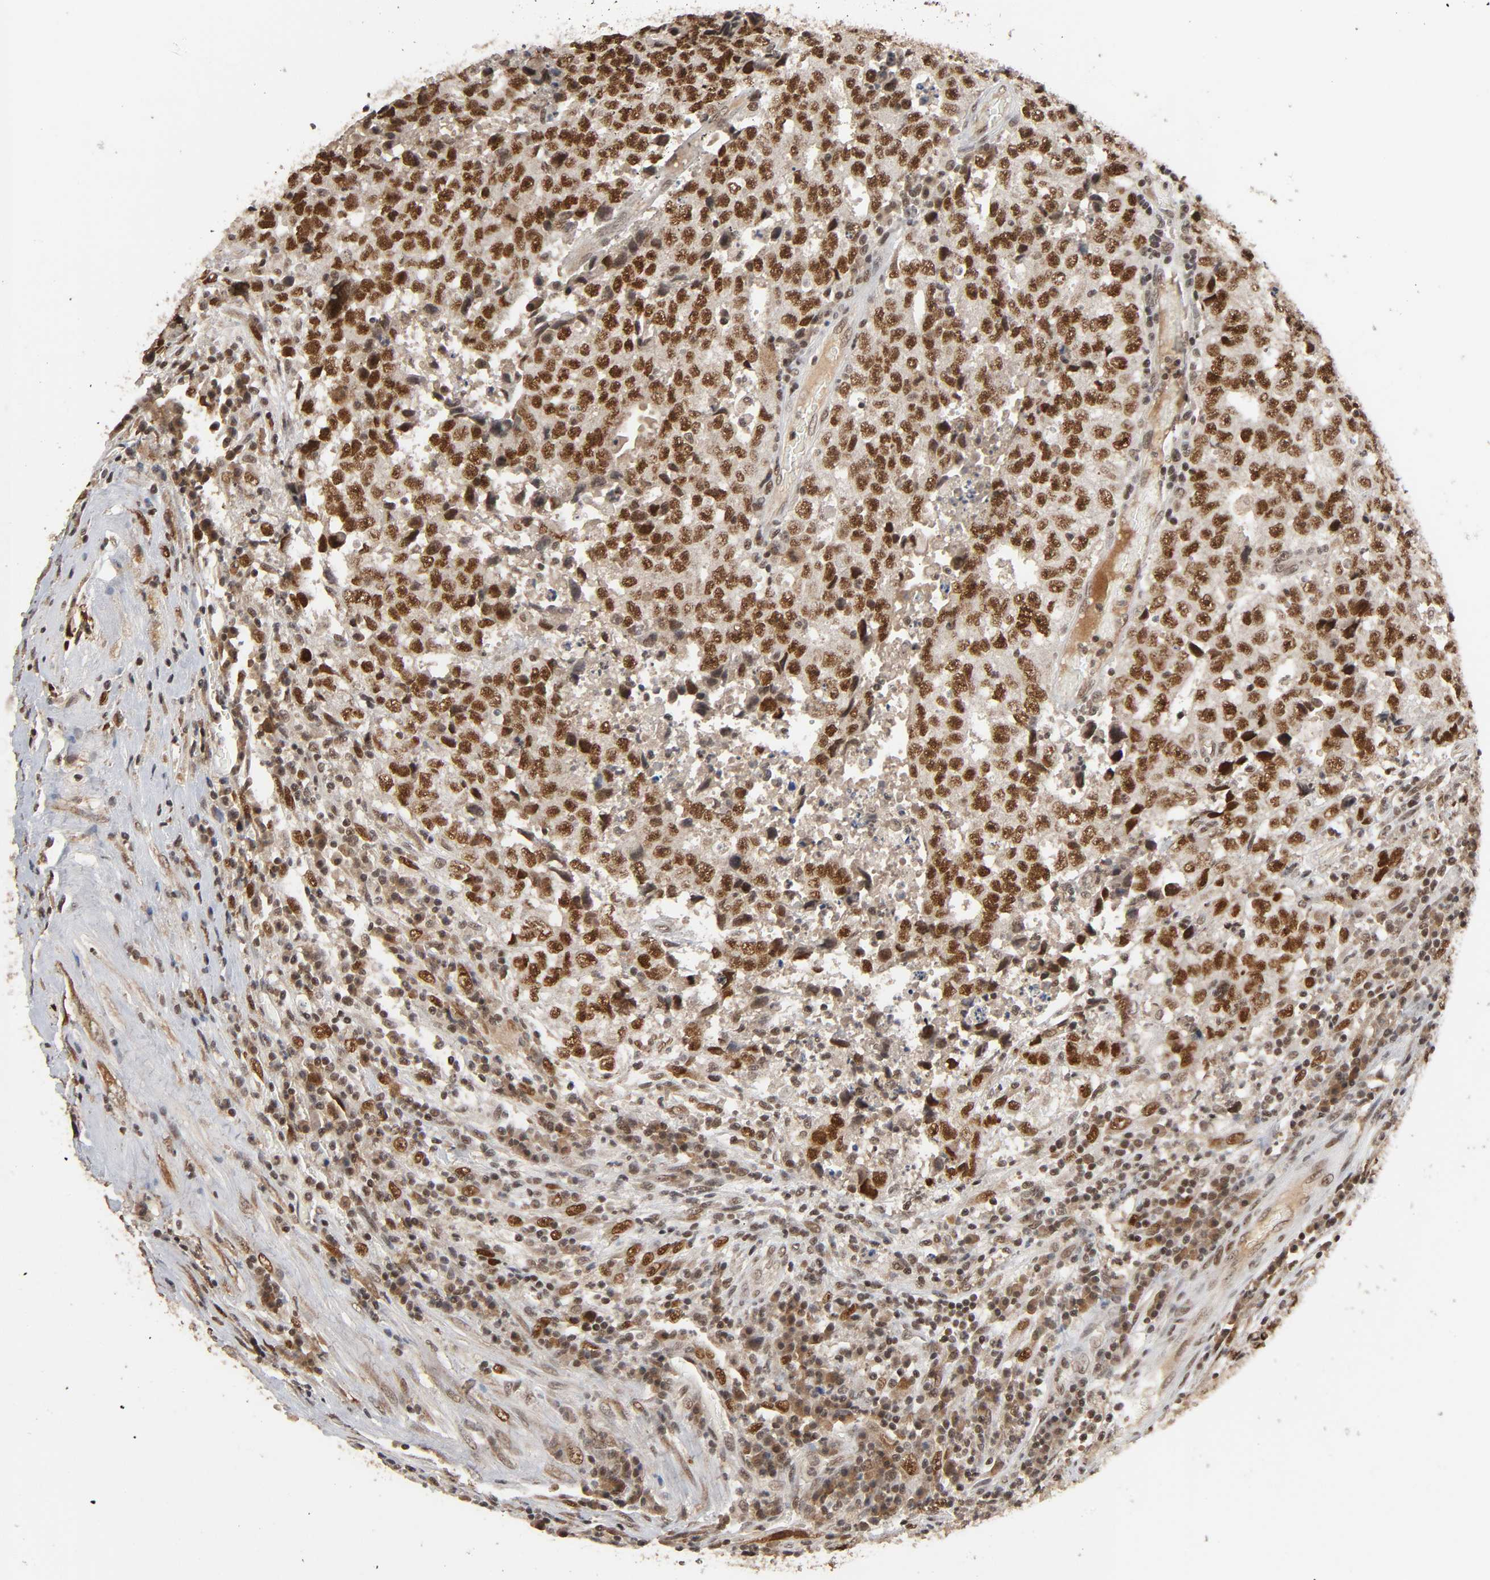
{"staining": {"intensity": "strong", "quantity": ">75%", "location": "cytoplasmic/membranous,nuclear"}, "tissue": "testis cancer", "cell_type": "Tumor cells", "image_type": "cancer", "snomed": [{"axis": "morphology", "description": "Necrosis, NOS"}, {"axis": "morphology", "description": "Carcinoma, Embryonal, NOS"}, {"axis": "topography", "description": "Testis"}], "caption": "A photomicrograph of human testis cancer stained for a protein reveals strong cytoplasmic/membranous and nuclear brown staining in tumor cells.", "gene": "ZNF384", "patient": {"sex": "male", "age": 19}}